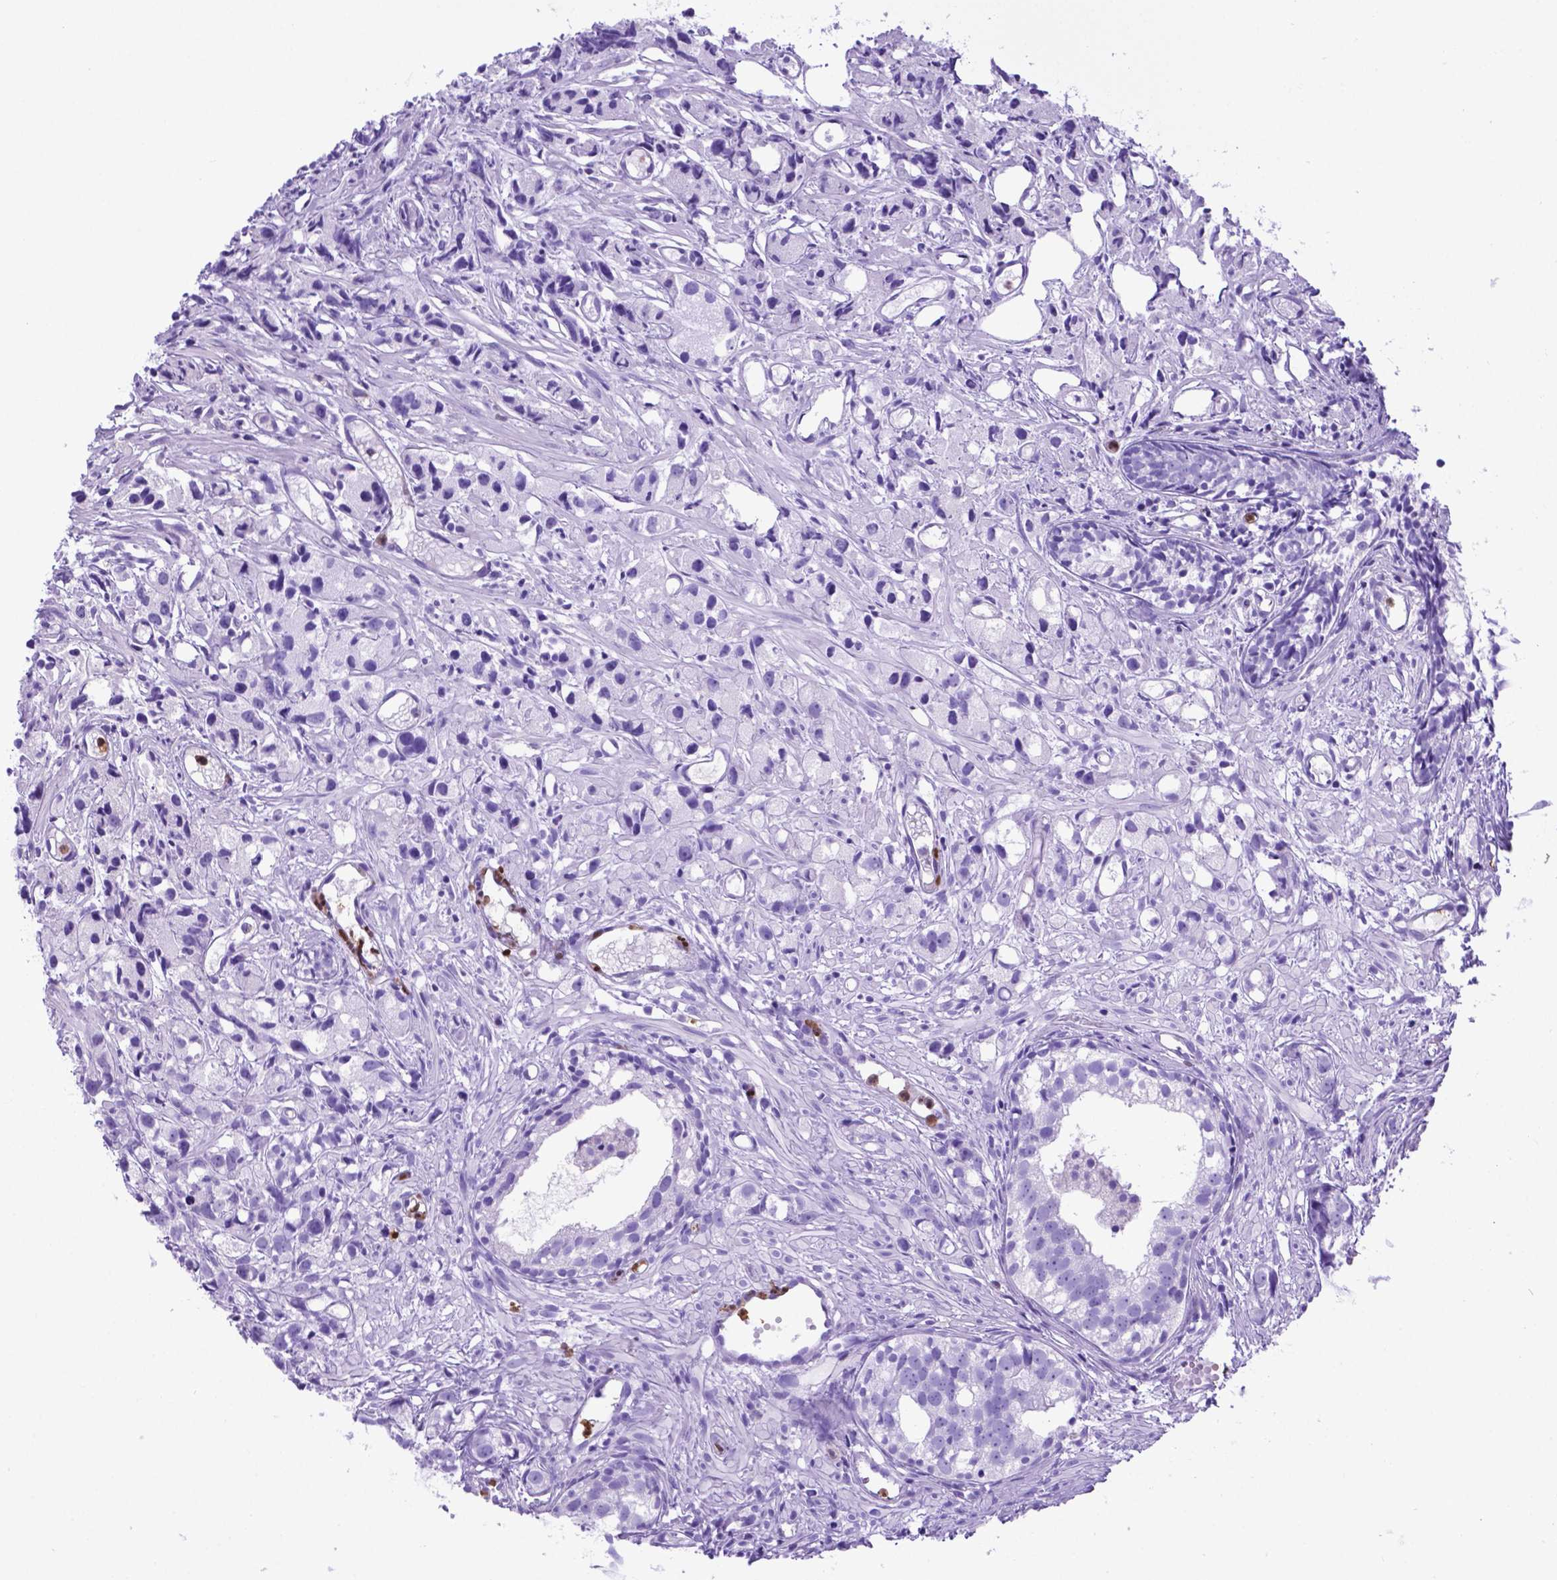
{"staining": {"intensity": "negative", "quantity": "none", "location": "none"}, "tissue": "prostate cancer", "cell_type": "Tumor cells", "image_type": "cancer", "snomed": [{"axis": "morphology", "description": "Adenocarcinoma, High grade"}, {"axis": "topography", "description": "Prostate"}], "caption": "High power microscopy photomicrograph of an immunohistochemistry (IHC) micrograph of prostate cancer (high-grade adenocarcinoma), revealing no significant expression in tumor cells.", "gene": "LZTR1", "patient": {"sex": "male", "age": 68}}